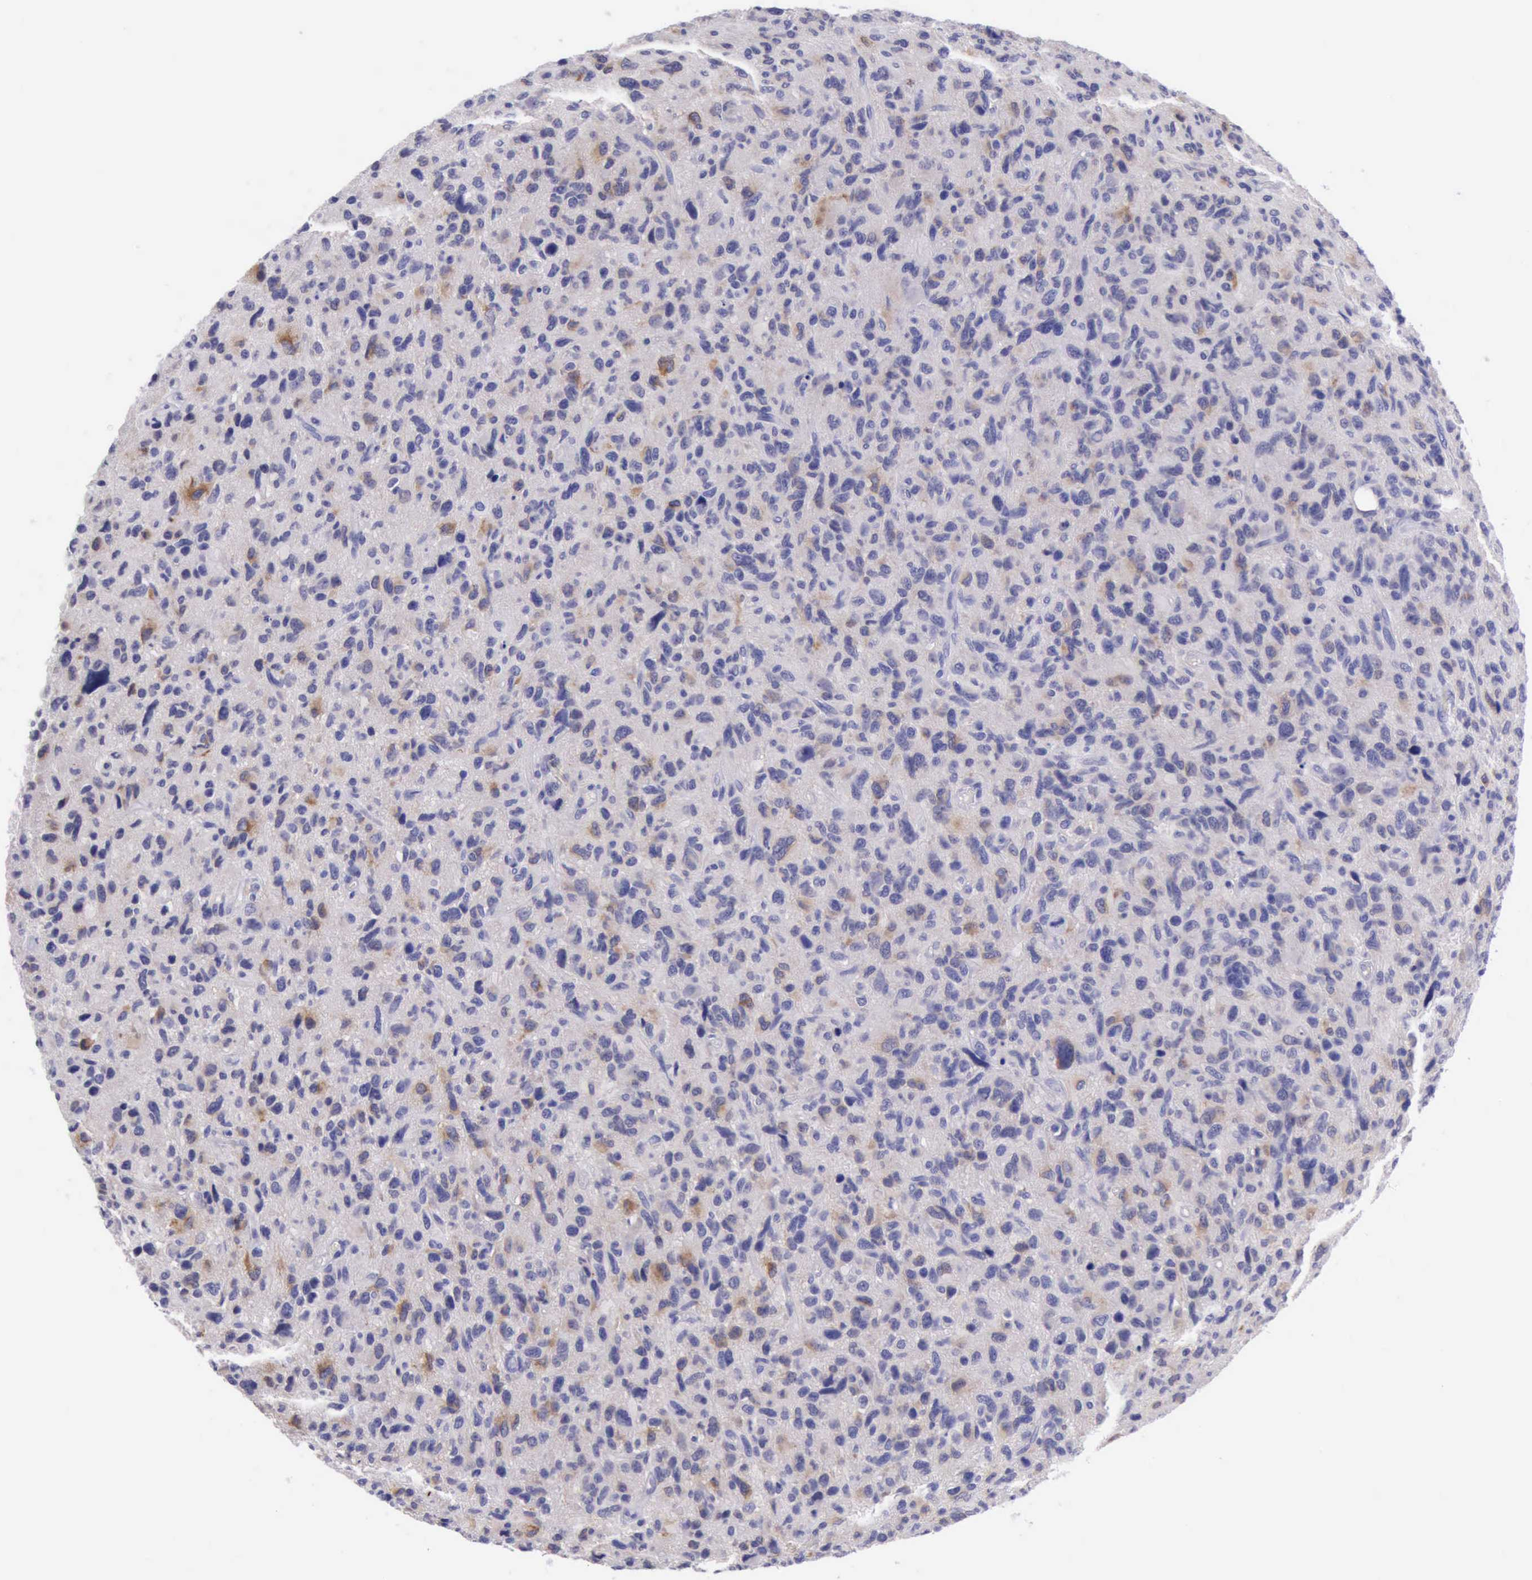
{"staining": {"intensity": "negative", "quantity": "none", "location": "none"}, "tissue": "glioma", "cell_type": "Tumor cells", "image_type": "cancer", "snomed": [{"axis": "morphology", "description": "Glioma, malignant, High grade"}, {"axis": "topography", "description": "Brain"}], "caption": "Immunohistochemistry image of human high-grade glioma (malignant) stained for a protein (brown), which demonstrates no positivity in tumor cells. (IHC, brightfield microscopy, high magnification).", "gene": "LRFN5", "patient": {"sex": "female", "age": 60}}